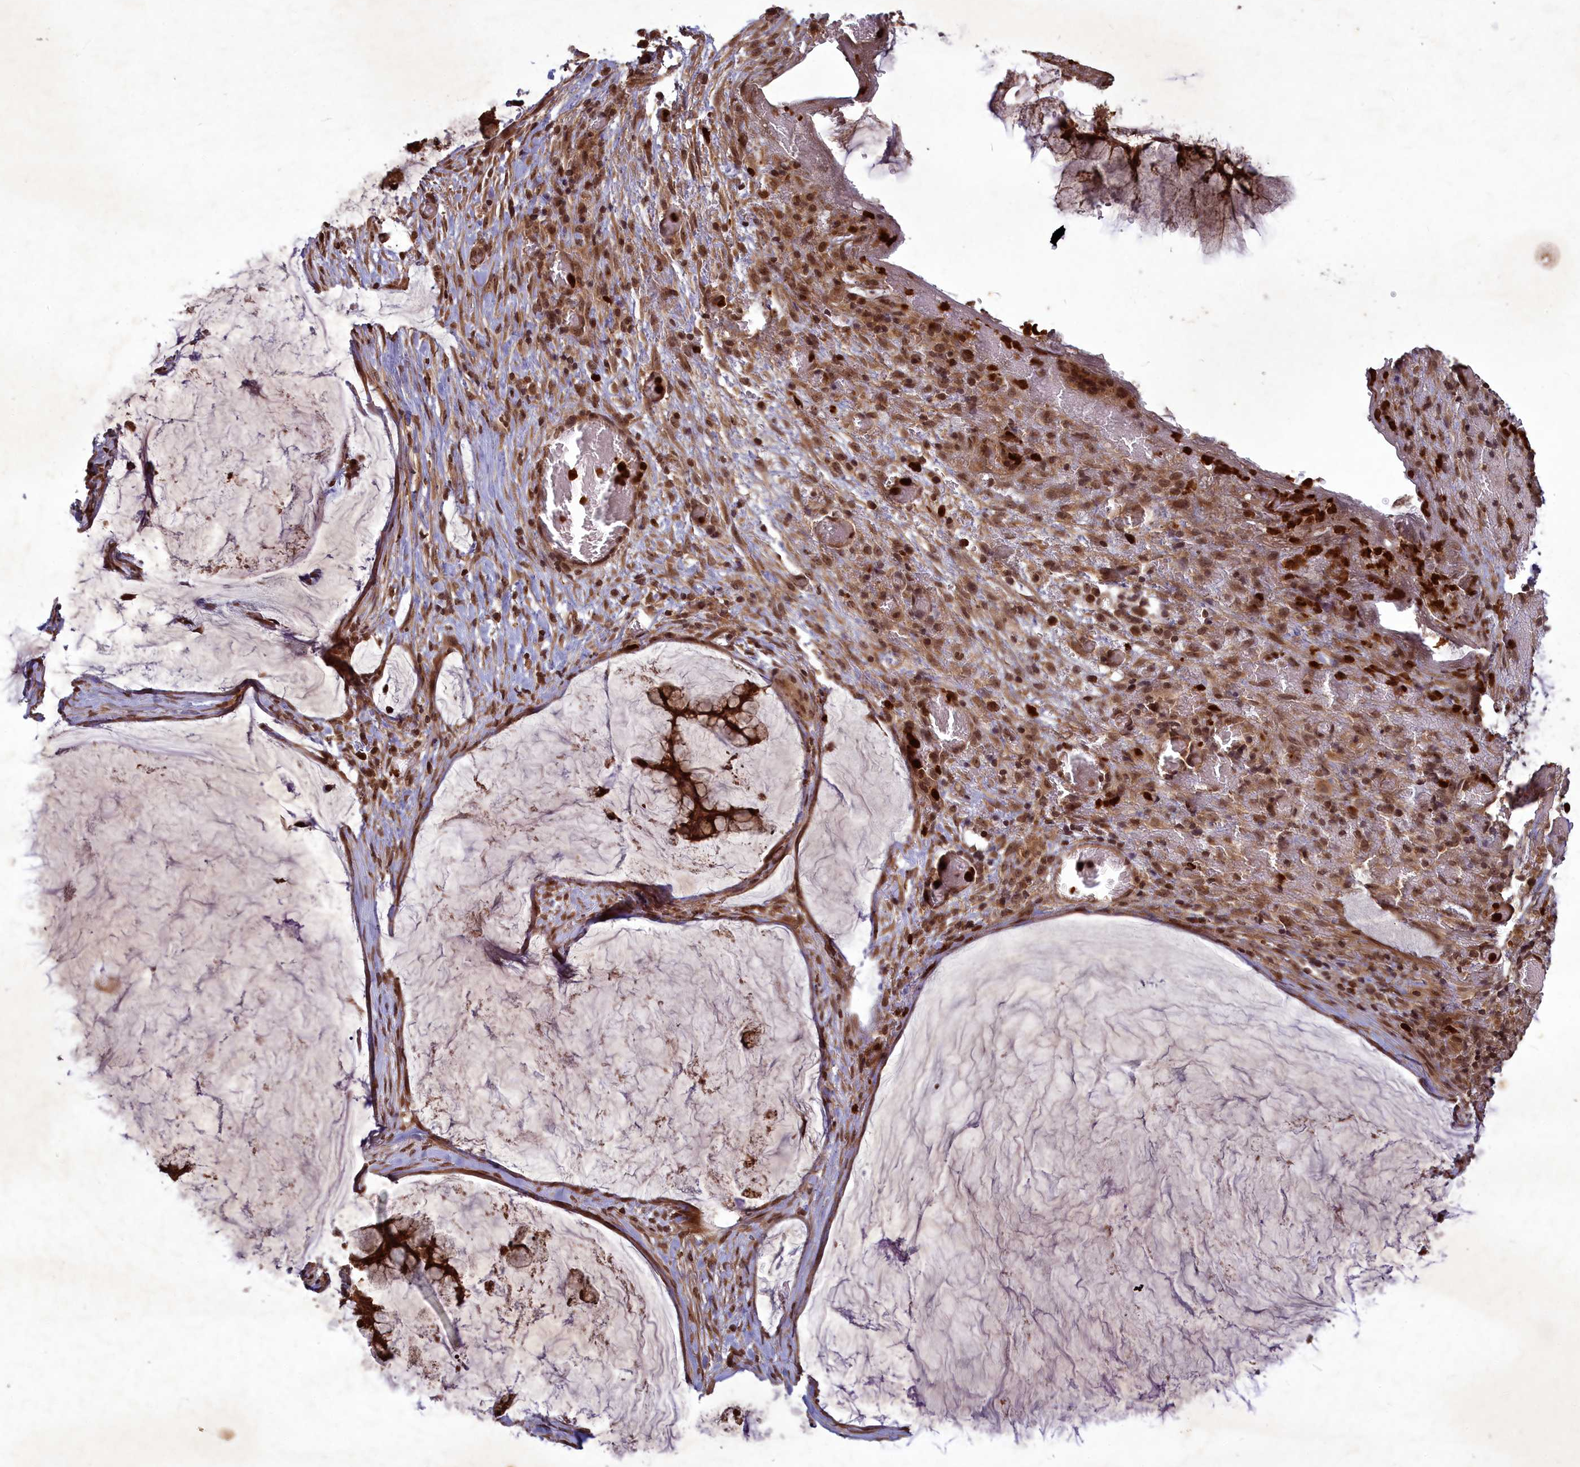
{"staining": {"intensity": "strong", "quantity": ">75%", "location": "cytoplasmic/membranous,nuclear"}, "tissue": "ovarian cancer", "cell_type": "Tumor cells", "image_type": "cancer", "snomed": [{"axis": "morphology", "description": "Cystadenocarcinoma, mucinous, NOS"}, {"axis": "topography", "description": "Ovary"}], "caption": "Immunohistochemical staining of human ovarian mucinous cystadenocarcinoma displays high levels of strong cytoplasmic/membranous and nuclear protein expression in approximately >75% of tumor cells. Using DAB (brown) and hematoxylin (blue) stains, captured at high magnification using brightfield microscopy.", "gene": "SRMS", "patient": {"sex": "female", "age": 42}}